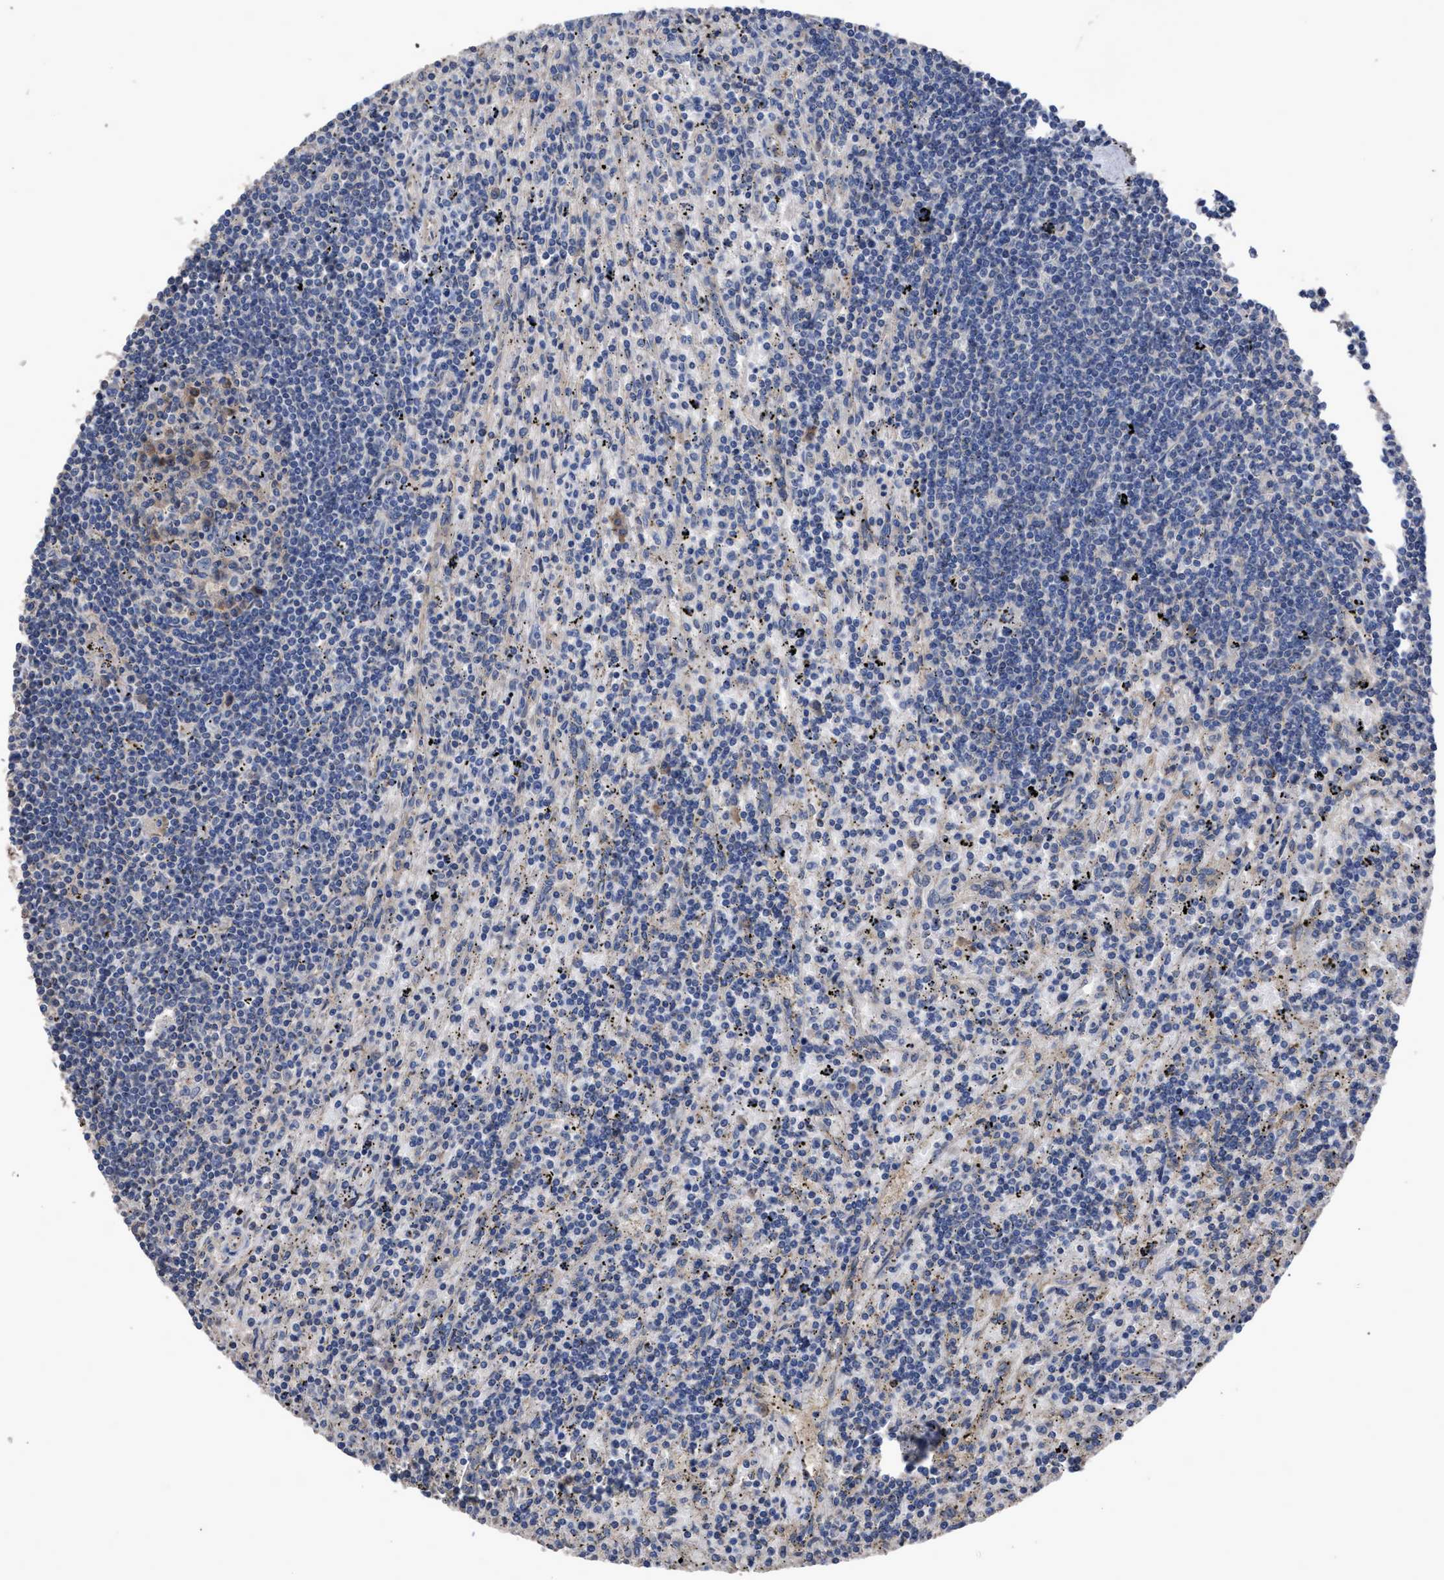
{"staining": {"intensity": "negative", "quantity": "none", "location": "none"}, "tissue": "lymphoma", "cell_type": "Tumor cells", "image_type": "cancer", "snomed": [{"axis": "morphology", "description": "Malignant lymphoma, non-Hodgkin's type, Low grade"}, {"axis": "topography", "description": "Spleen"}], "caption": "DAB immunohistochemical staining of lymphoma reveals no significant expression in tumor cells. The staining was performed using DAB (3,3'-diaminobenzidine) to visualize the protein expression in brown, while the nuclei were stained in blue with hematoxylin (Magnification: 20x).", "gene": "BTN2A1", "patient": {"sex": "male", "age": 76}}